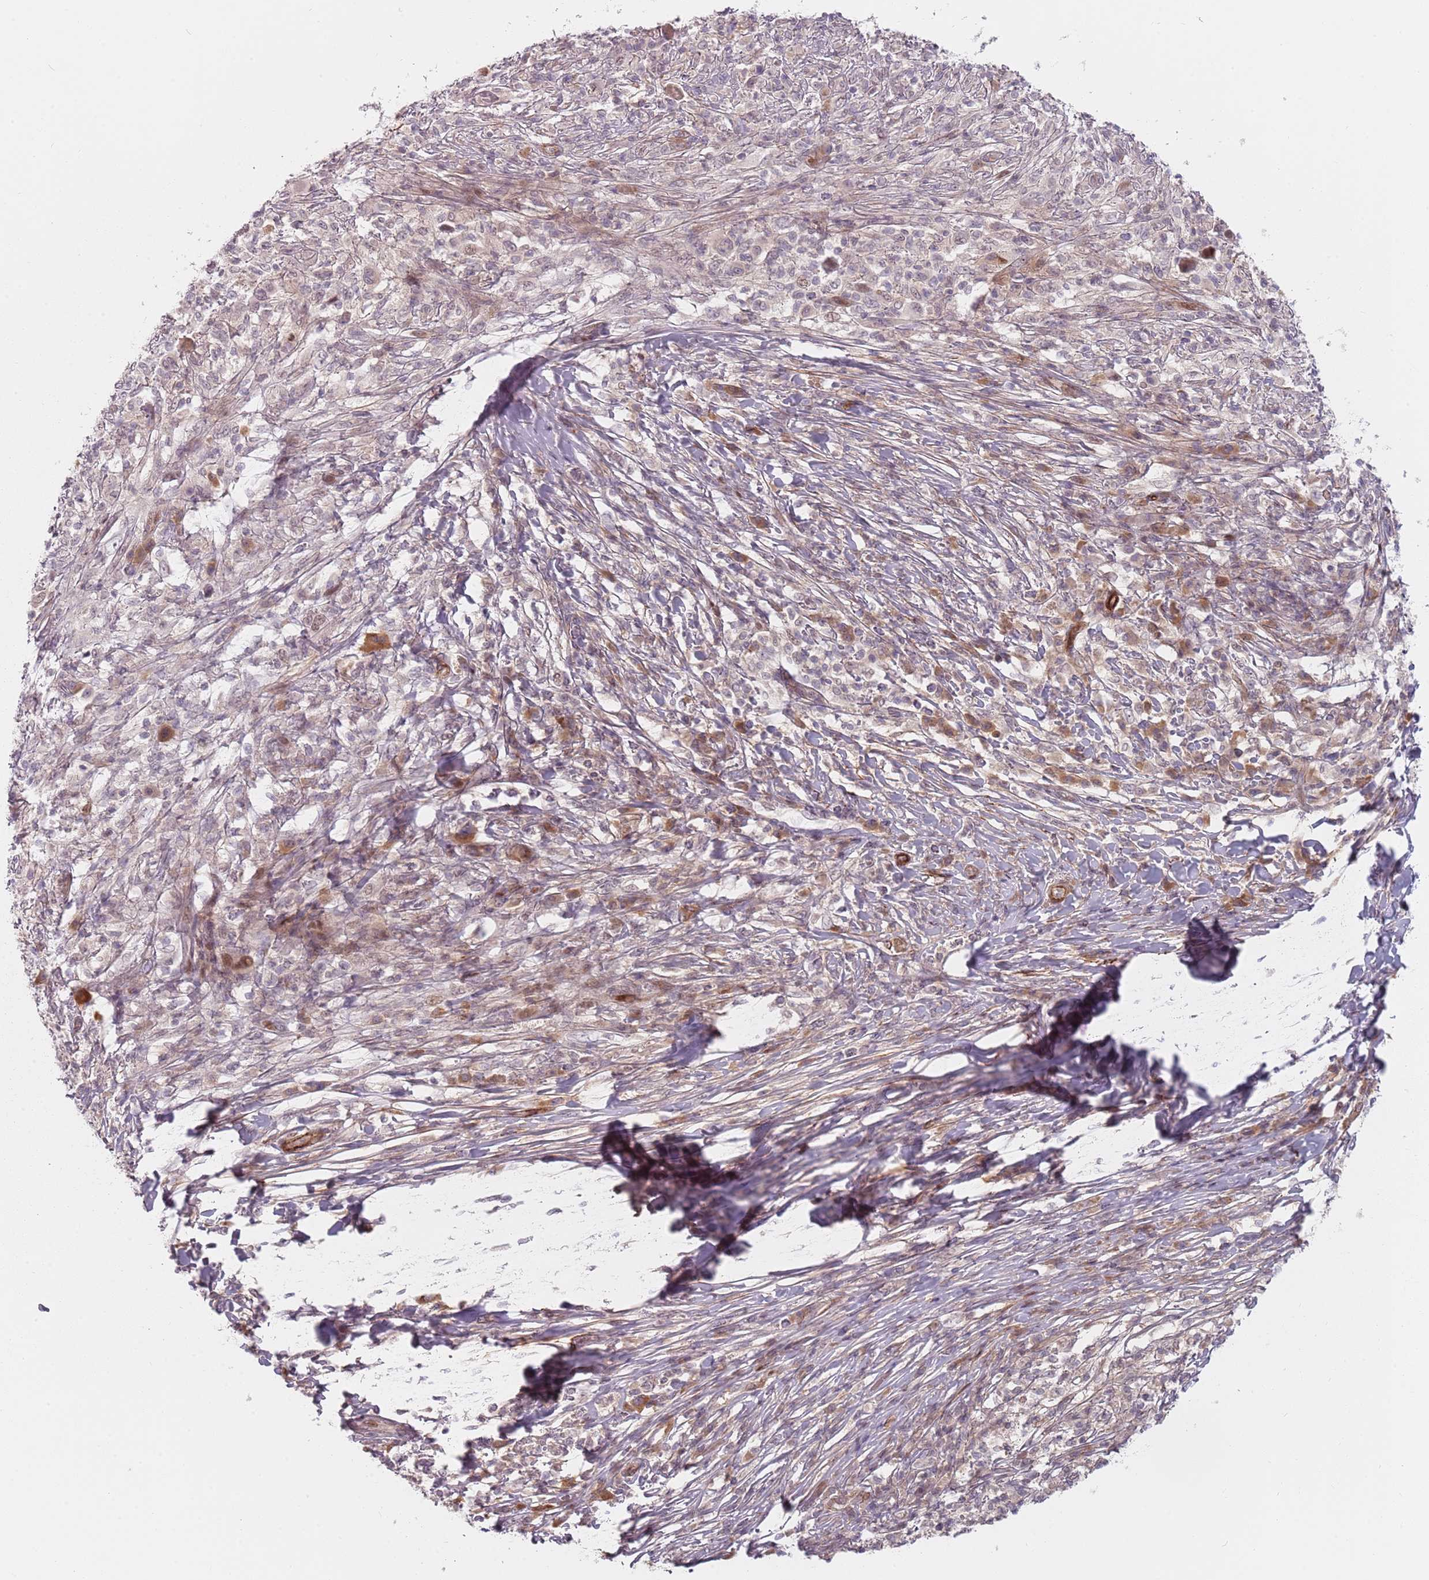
{"staining": {"intensity": "negative", "quantity": "none", "location": "none"}, "tissue": "melanoma", "cell_type": "Tumor cells", "image_type": "cancer", "snomed": [{"axis": "morphology", "description": "Malignant melanoma, NOS"}, {"axis": "topography", "description": "Skin"}], "caption": "The immunohistochemistry (IHC) micrograph has no significant expression in tumor cells of malignant melanoma tissue.", "gene": "RPS6KA2", "patient": {"sex": "male", "age": 66}}